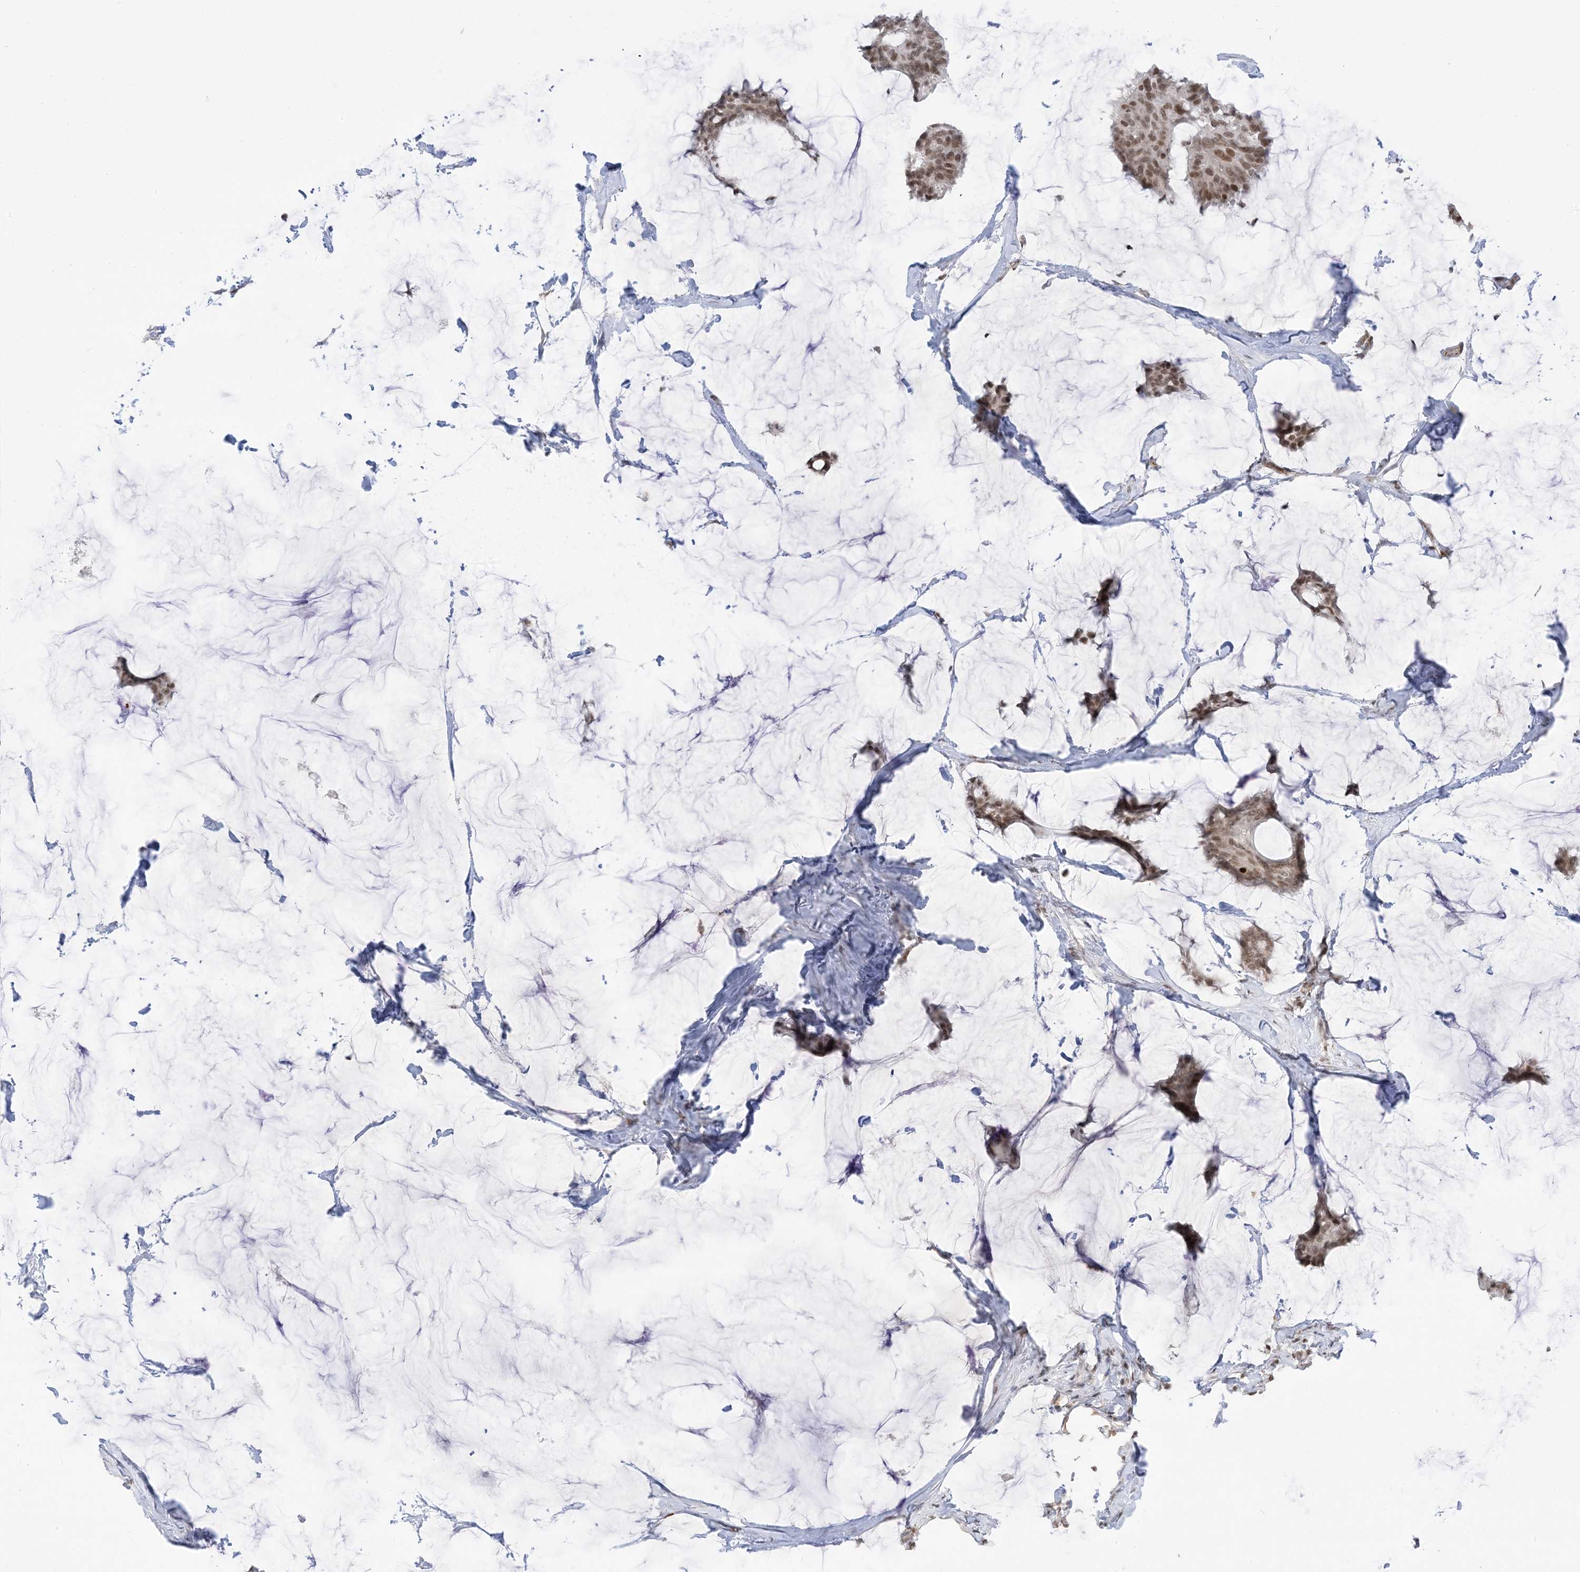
{"staining": {"intensity": "moderate", "quantity": ">75%", "location": "nuclear"}, "tissue": "breast cancer", "cell_type": "Tumor cells", "image_type": "cancer", "snomed": [{"axis": "morphology", "description": "Duct carcinoma"}, {"axis": "topography", "description": "Breast"}], "caption": "Moderate nuclear expression for a protein is present in about >75% of tumor cells of breast cancer using IHC.", "gene": "METAP1D", "patient": {"sex": "female", "age": 93}}